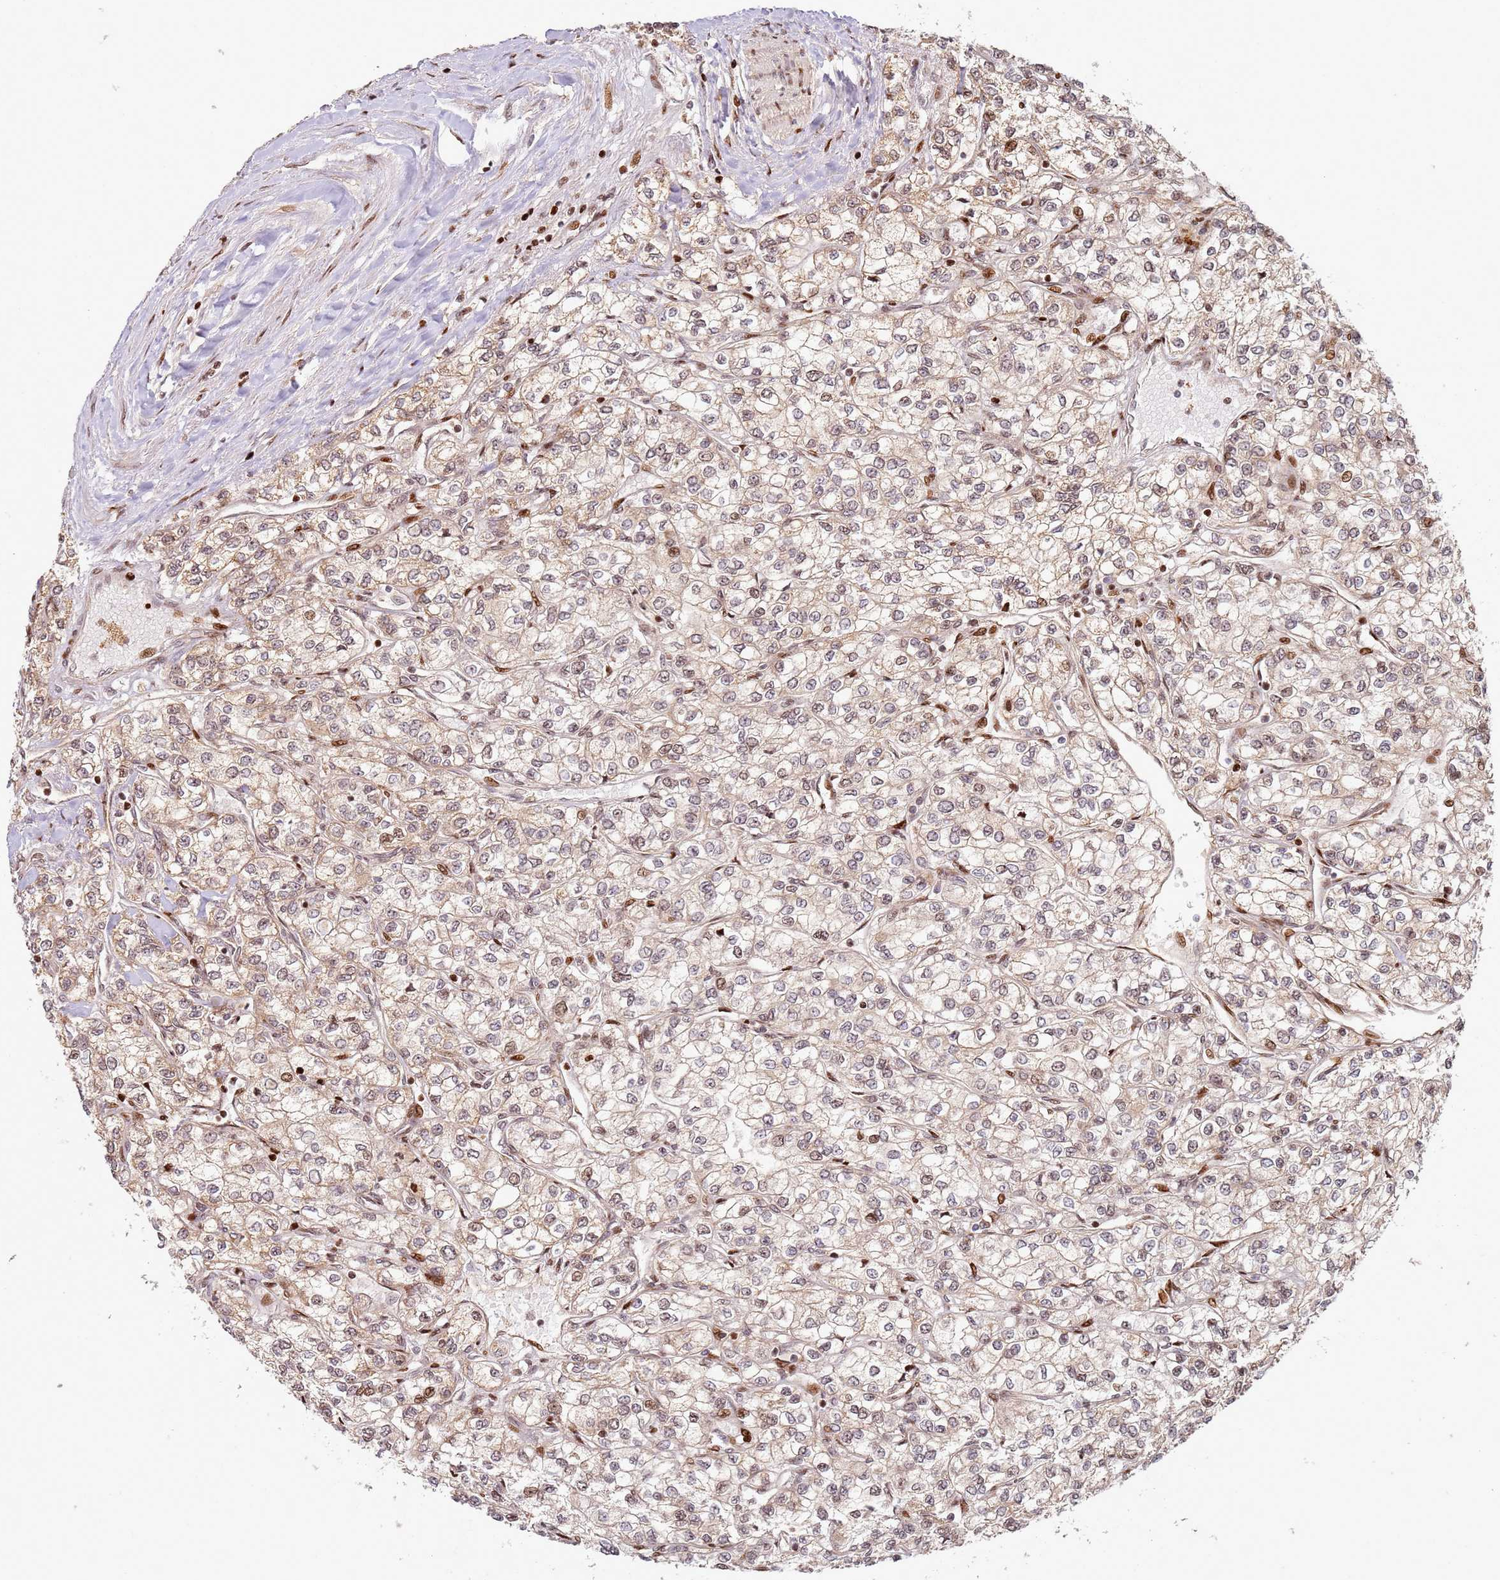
{"staining": {"intensity": "weak", "quantity": "25%-75%", "location": "cytoplasmic/membranous,nuclear"}, "tissue": "renal cancer", "cell_type": "Tumor cells", "image_type": "cancer", "snomed": [{"axis": "morphology", "description": "Adenocarcinoma, NOS"}, {"axis": "topography", "description": "Kidney"}], "caption": "About 25%-75% of tumor cells in human renal cancer (adenocarcinoma) exhibit weak cytoplasmic/membranous and nuclear protein staining as visualized by brown immunohistochemical staining.", "gene": "TMEM233", "patient": {"sex": "male", "age": 80}}